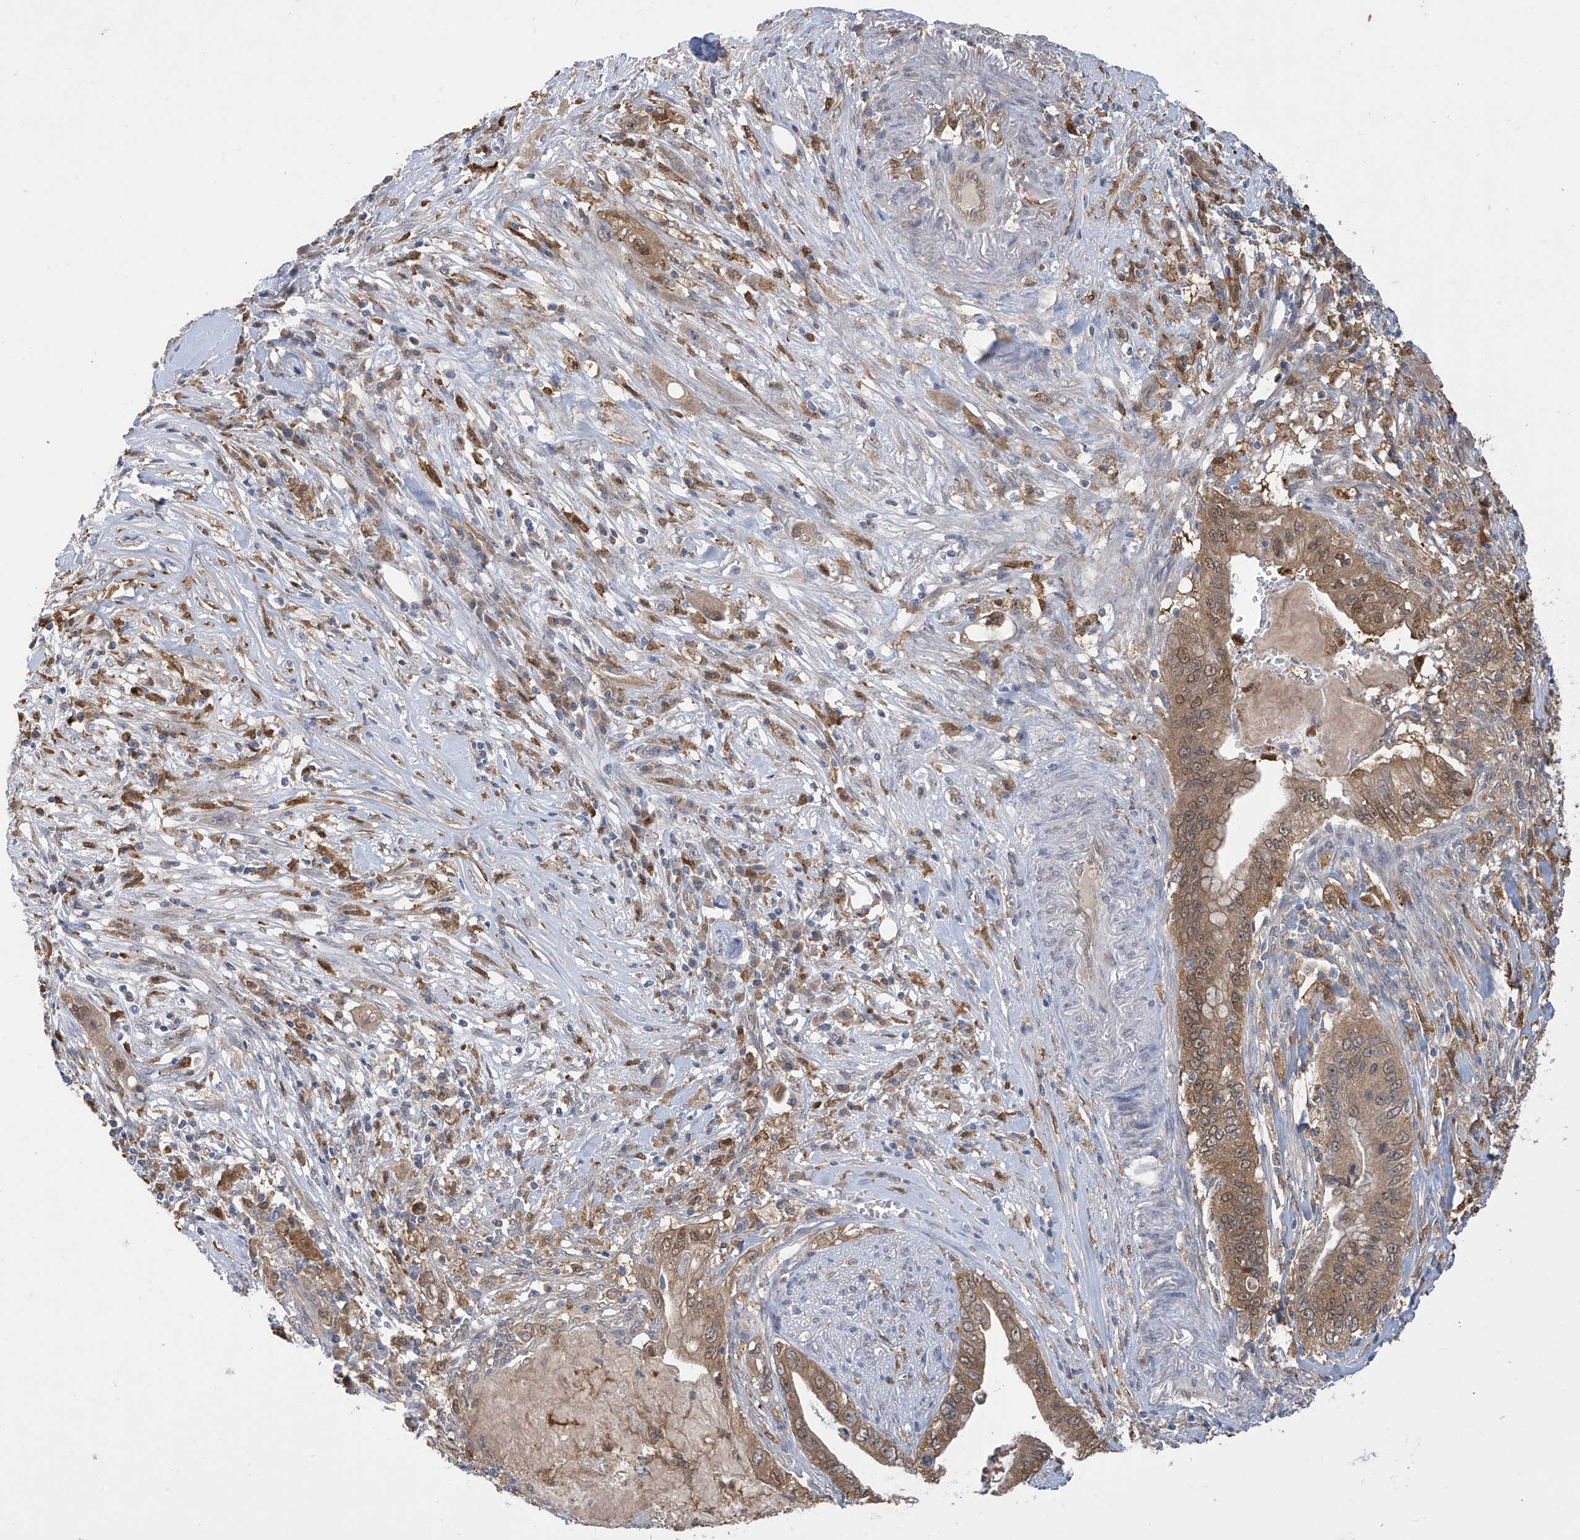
{"staining": {"intensity": "moderate", "quantity": ">75%", "location": "cytoplasmic/membranous,nuclear"}, "tissue": "pancreatic cancer", "cell_type": "Tumor cells", "image_type": "cancer", "snomed": [{"axis": "morphology", "description": "Adenocarcinoma, NOS"}, {"axis": "topography", "description": "Pancreas"}], "caption": "Immunohistochemistry of pancreatic adenocarcinoma shows medium levels of moderate cytoplasmic/membranous and nuclear staining in approximately >75% of tumor cells. (DAB IHC, brown staining for protein, blue staining for nuclei).", "gene": "IDH1", "patient": {"sex": "female", "age": 73}}